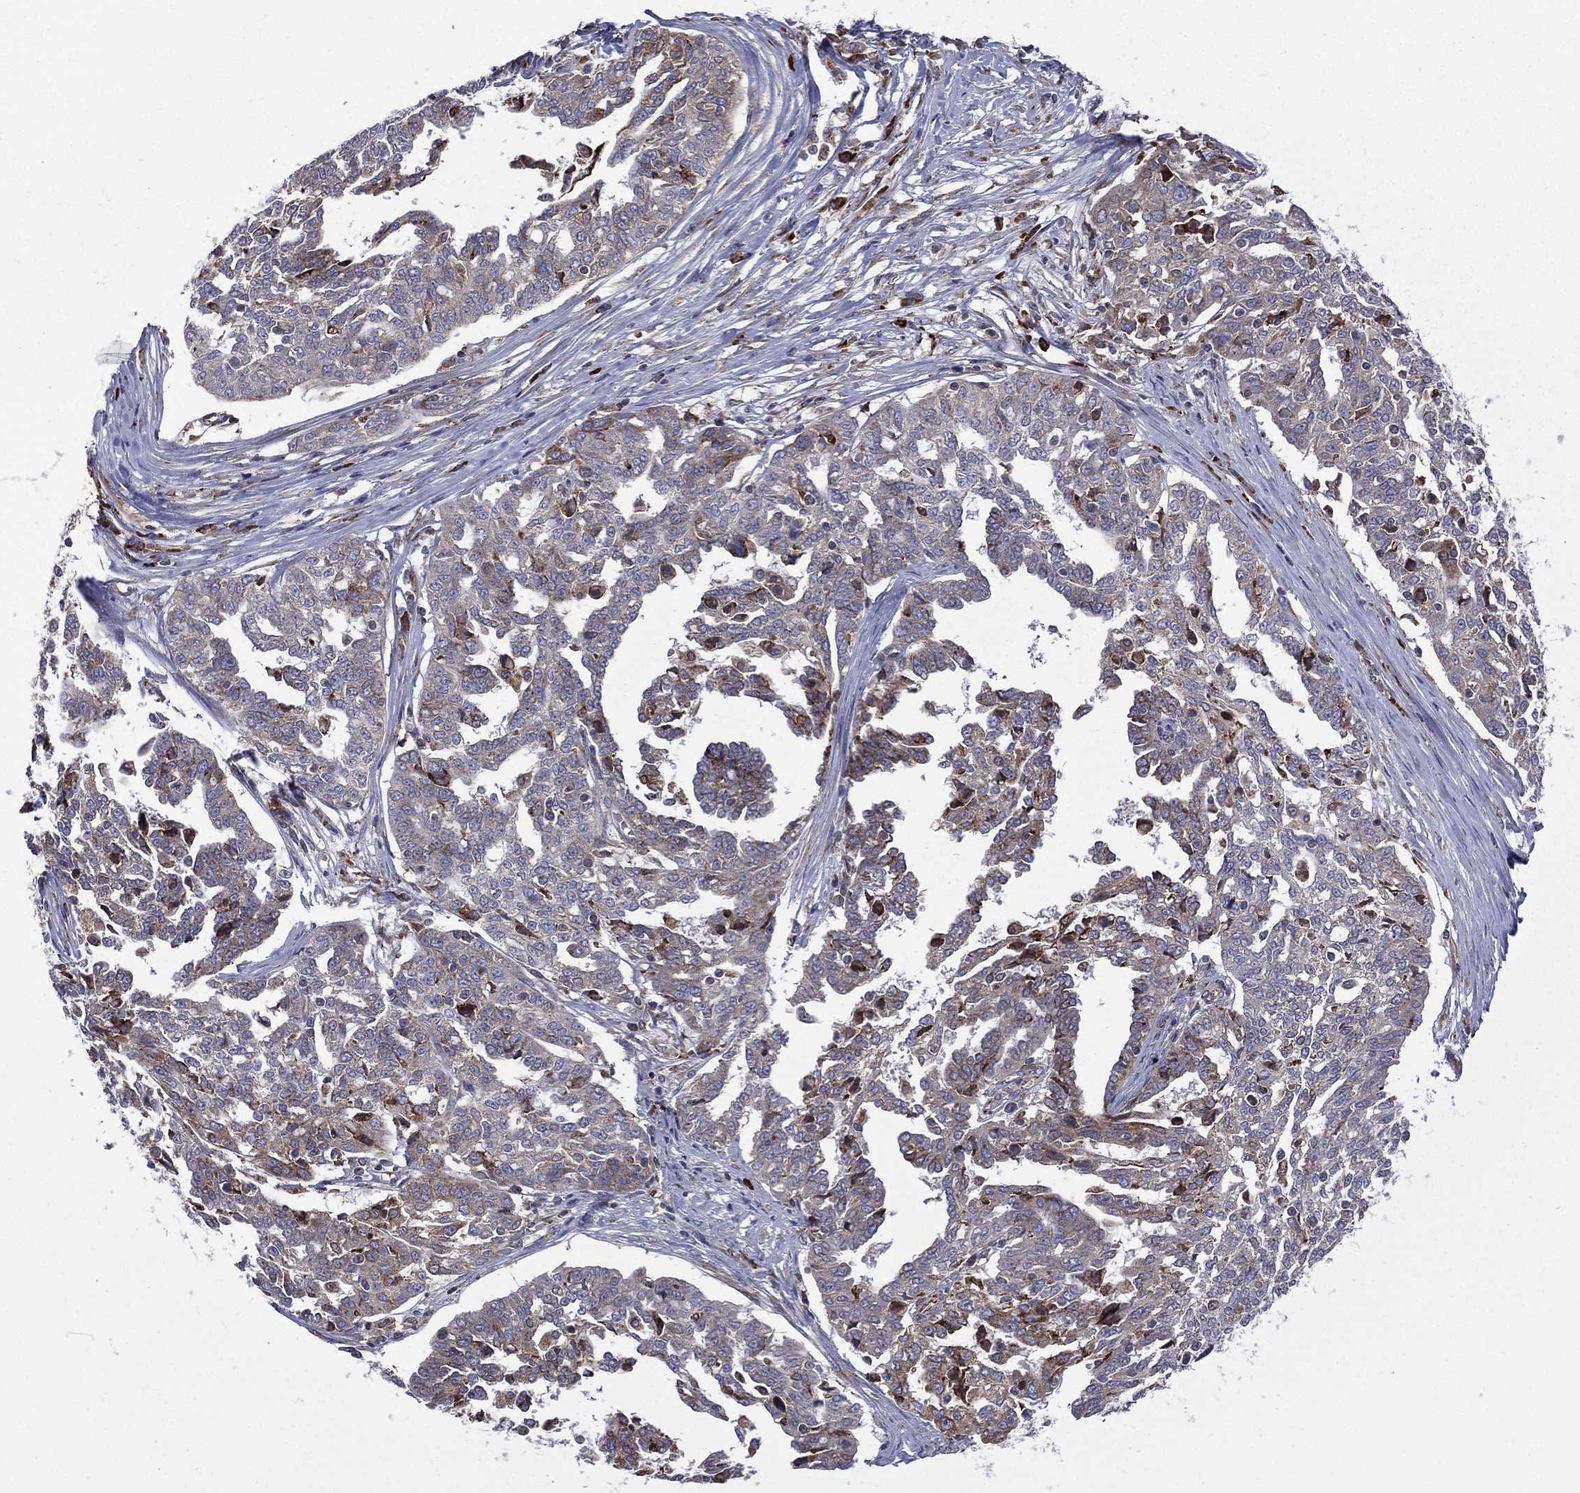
{"staining": {"intensity": "weak", "quantity": "25%-75%", "location": "cytoplasmic/membranous"}, "tissue": "ovarian cancer", "cell_type": "Tumor cells", "image_type": "cancer", "snomed": [{"axis": "morphology", "description": "Cystadenocarcinoma, serous, NOS"}, {"axis": "topography", "description": "Ovary"}], "caption": "A histopathology image of ovarian serous cystadenocarcinoma stained for a protein exhibits weak cytoplasmic/membranous brown staining in tumor cells.", "gene": "C20orf96", "patient": {"sex": "female", "age": 67}}